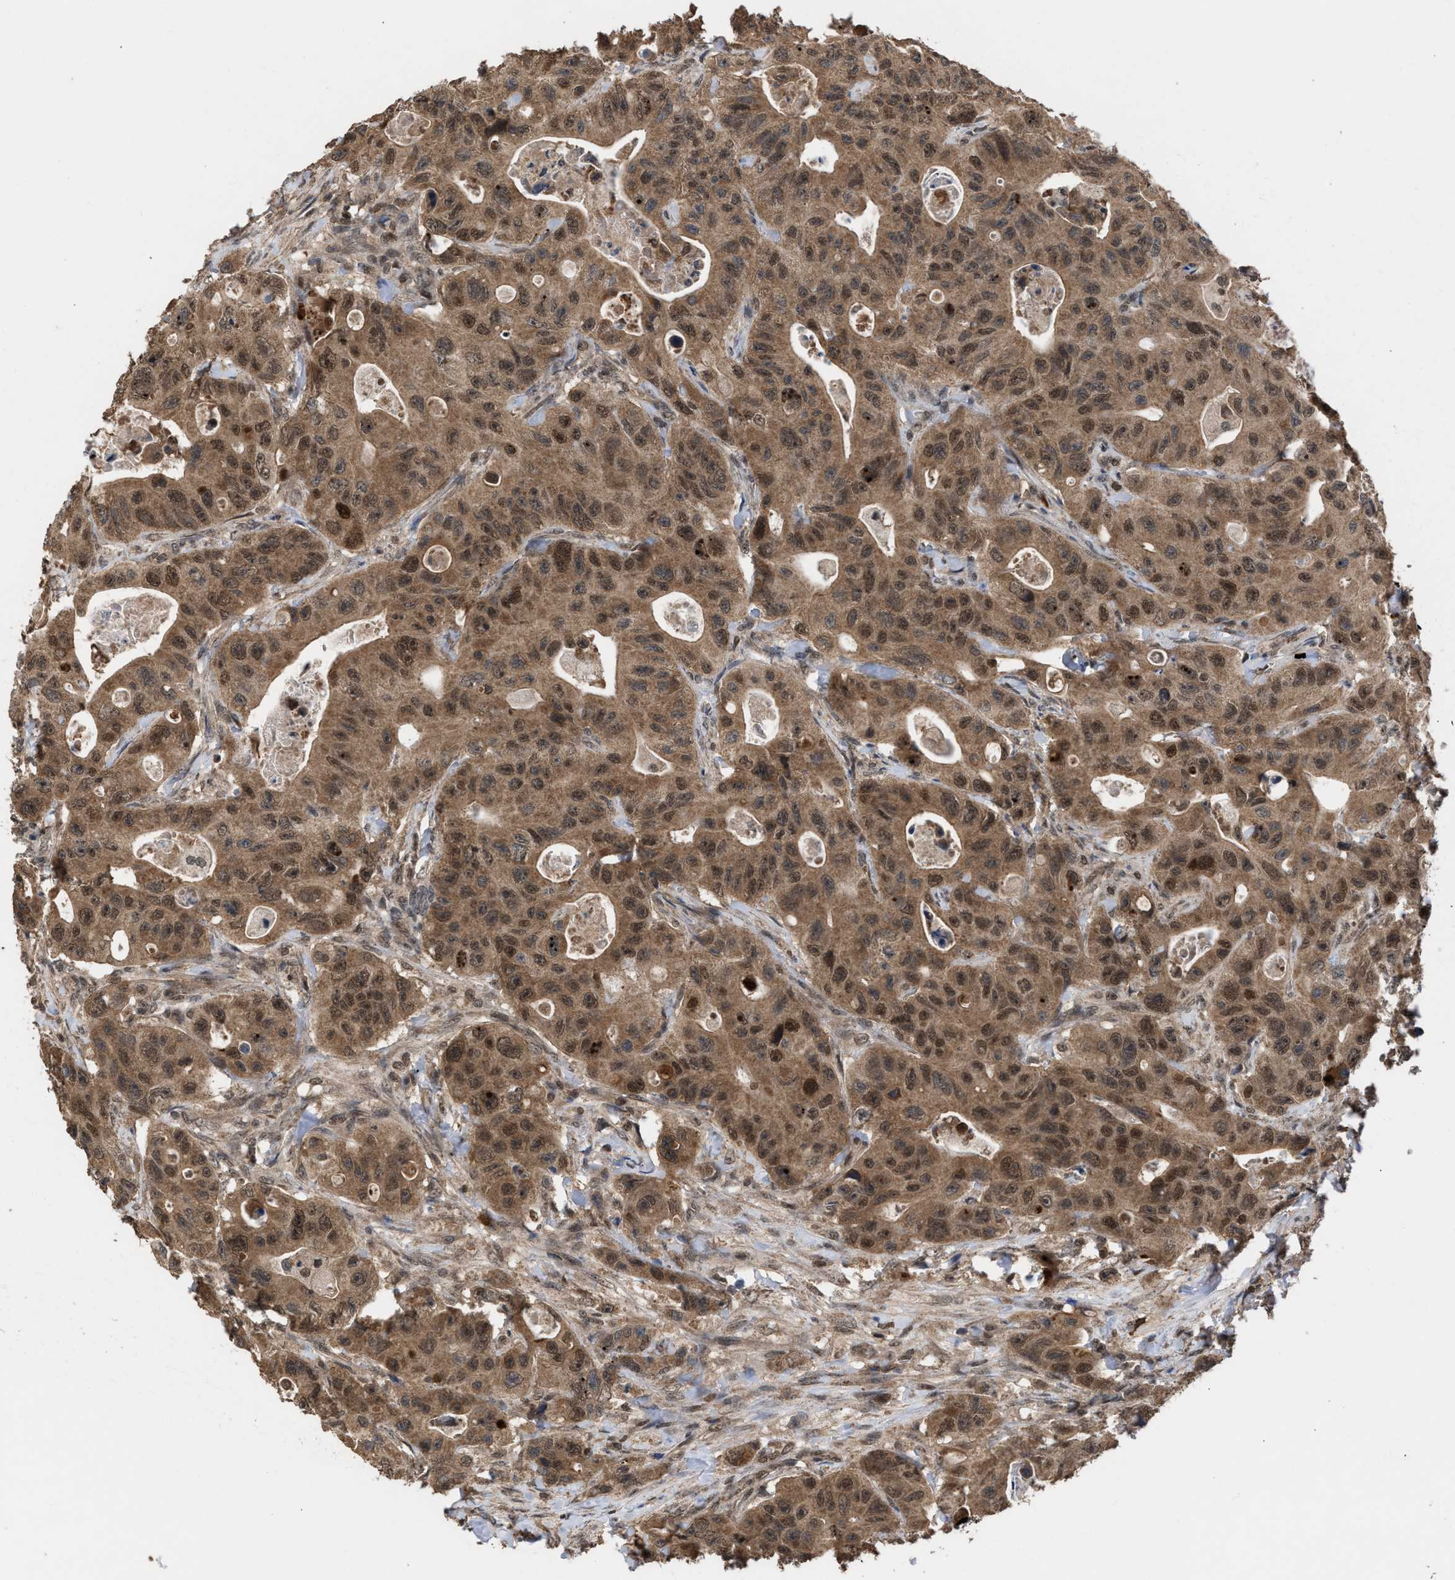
{"staining": {"intensity": "moderate", "quantity": ">75%", "location": "cytoplasmic/membranous,nuclear"}, "tissue": "colorectal cancer", "cell_type": "Tumor cells", "image_type": "cancer", "snomed": [{"axis": "morphology", "description": "Adenocarcinoma, NOS"}, {"axis": "topography", "description": "Colon"}], "caption": "IHC staining of adenocarcinoma (colorectal), which reveals medium levels of moderate cytoplasmic/membranous and nuclear positivity in approximately >75% of tumor cells indicating moderate cytoplasmic/membranous and nuclear protein positivity. The staining was performed using DAB (3,3'-diaminobenzidine) (brown) for protein detection and nuclei were counterstained in hematoxylin (blue).", "gene": "C9orf78", "patient": {"sex": "female", "age": 46}}